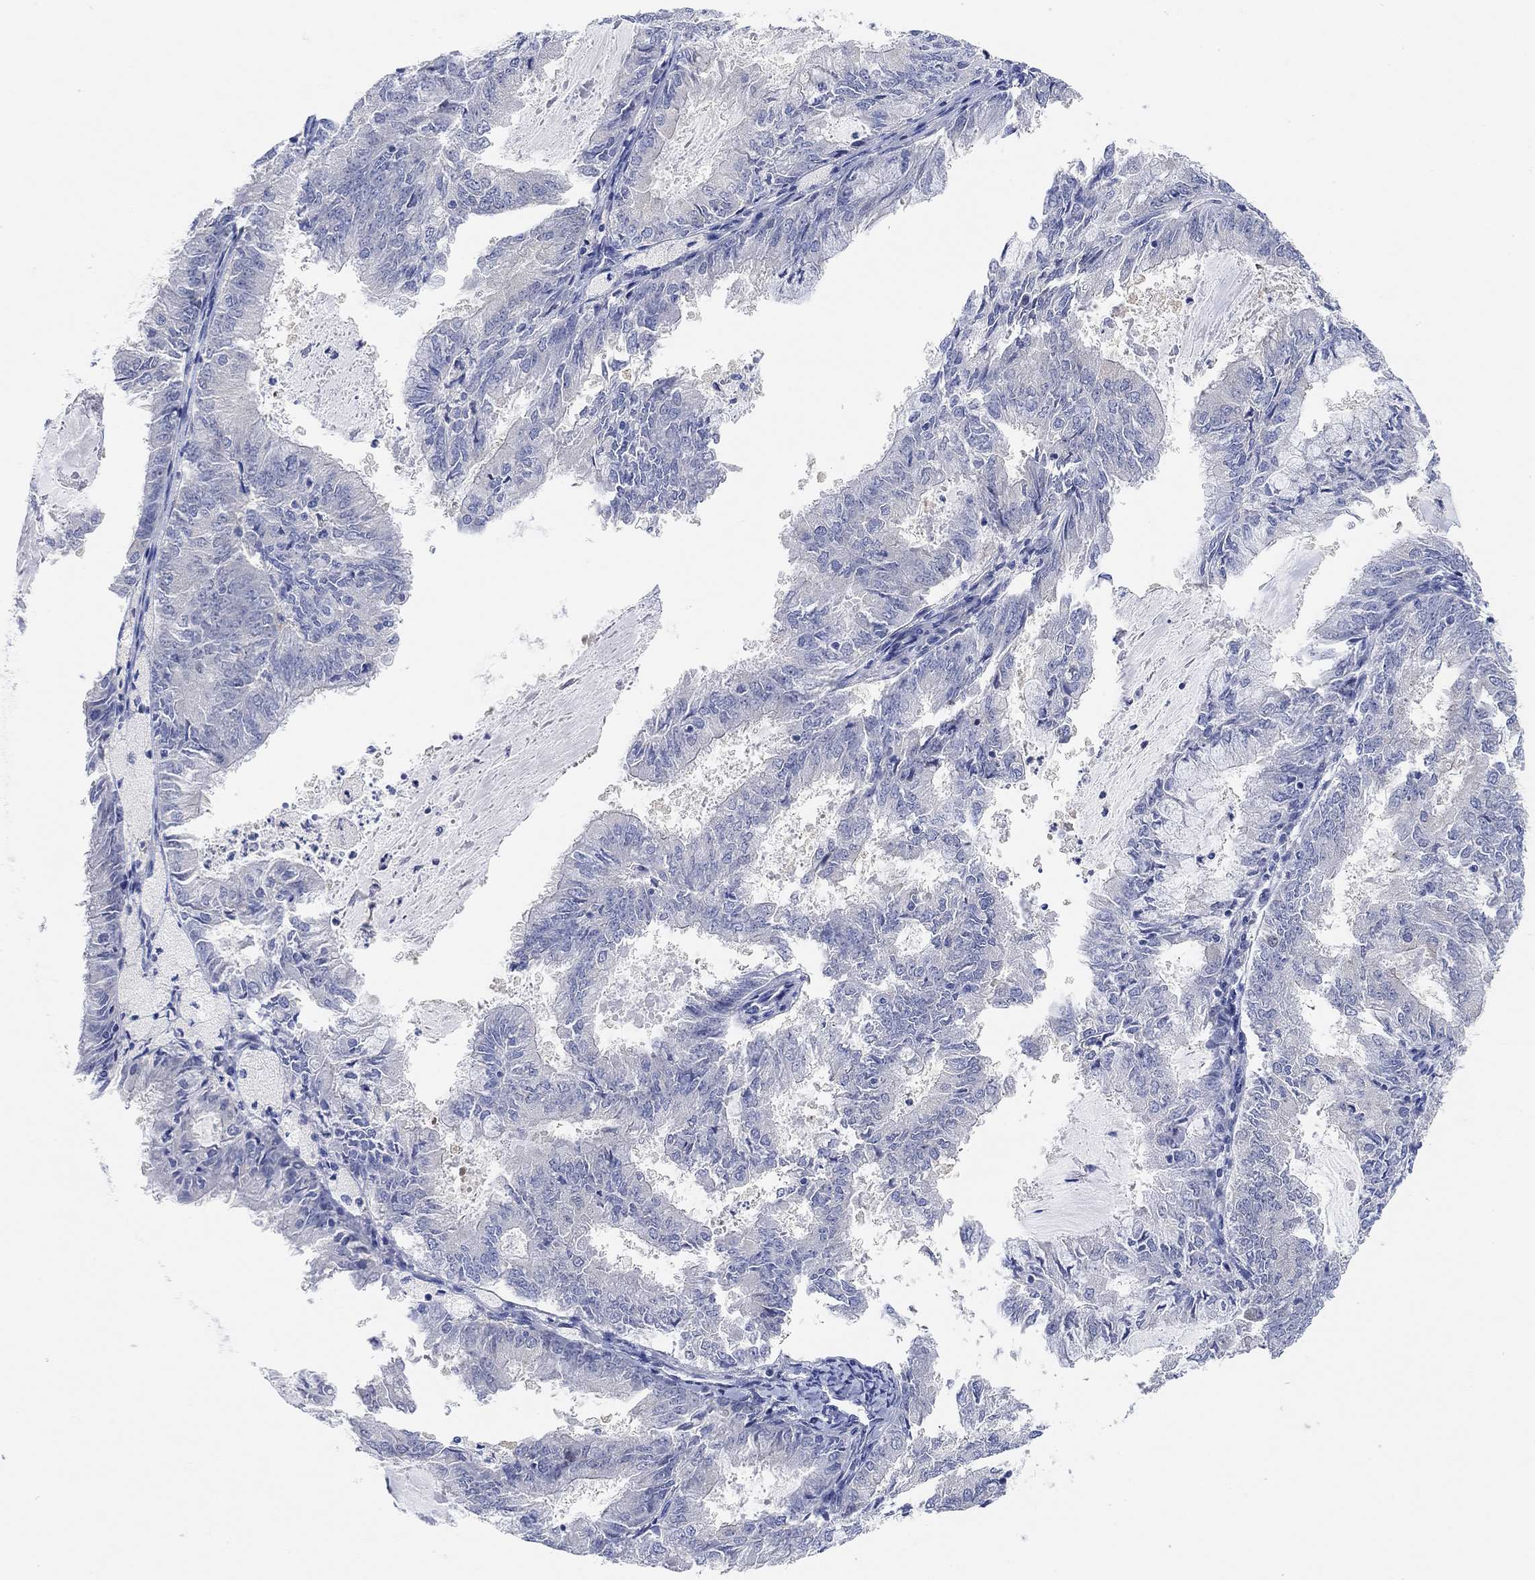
{"staining": {"intensity": "negative", "quantity": "none", "location": "none"}, "tissue": "endometrial cancer", "cell_type": "Tumor cells", "image_type": "cancer", "snomed": [{"axis": "morphology", "description": "Adenocarcinoma, NOS"}, {"axis": "topography", "description": "Endometrium"}], "caption": "This is an immunohistochemistry photomicrograph of adenocarcinoma (endometrial). There is no staining in tumor cells.", "gene": "RGS1", "patient": {"sex": "female", "age": 57}}